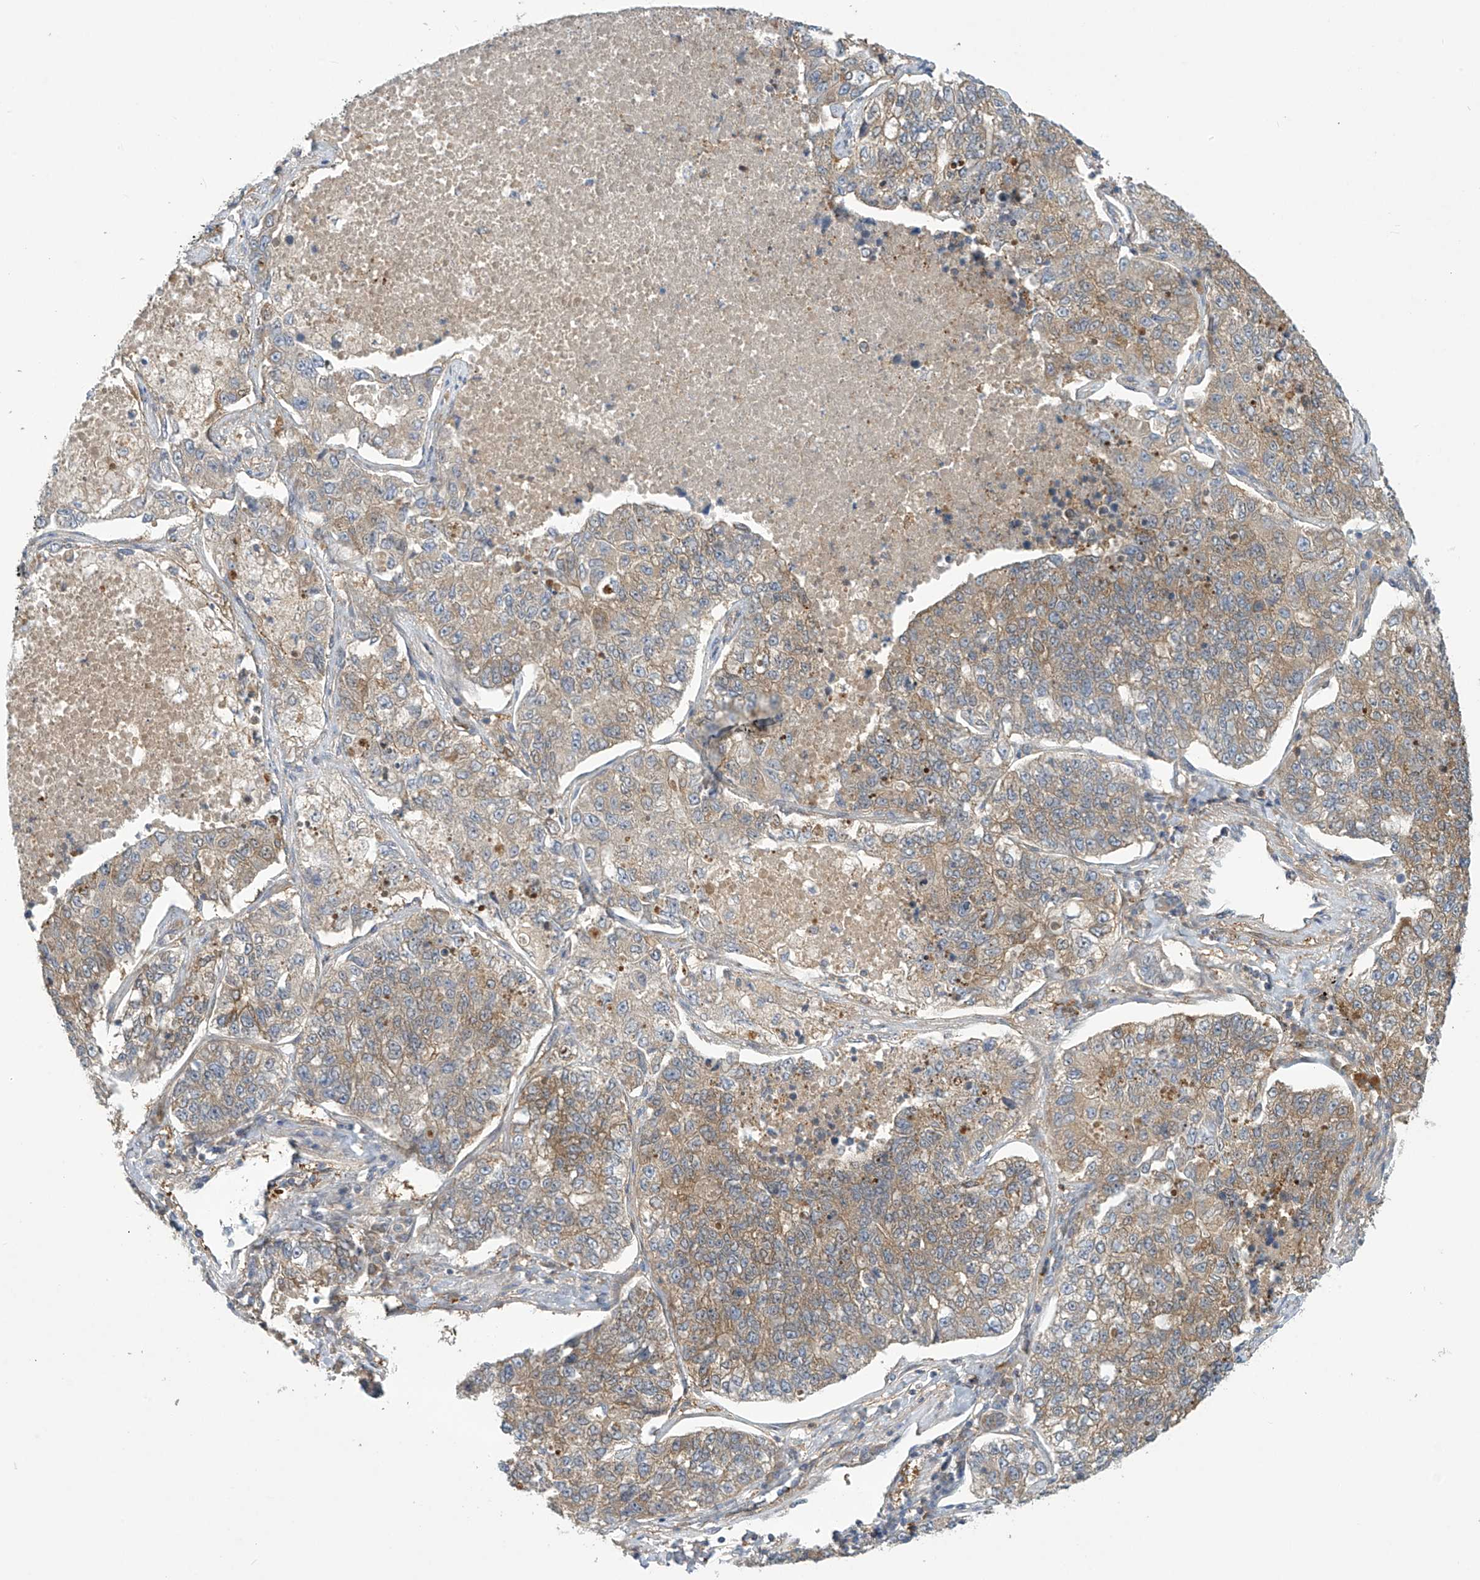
{"staining": {"intensity": "moderate", "quantity": "<25%", "location": "cytoplasmic/membranous"}, "tissue": "lung cancer", "cell_type": "Tumor cells", "image_type": "cancer", "snomed": [{"axis": "morphology", "description": "Adenocarcinoma, NOS"}, {"axis": "topography", "description": "Lung"}], "caption": "Lung adenocarcinoma stained with a brown dye reveals moderate cytoplasmic/membranous positive positivity in about <25% of tumor cells.", "gene": "ADI1", "patient": {"sex": "male", "age": 49}}